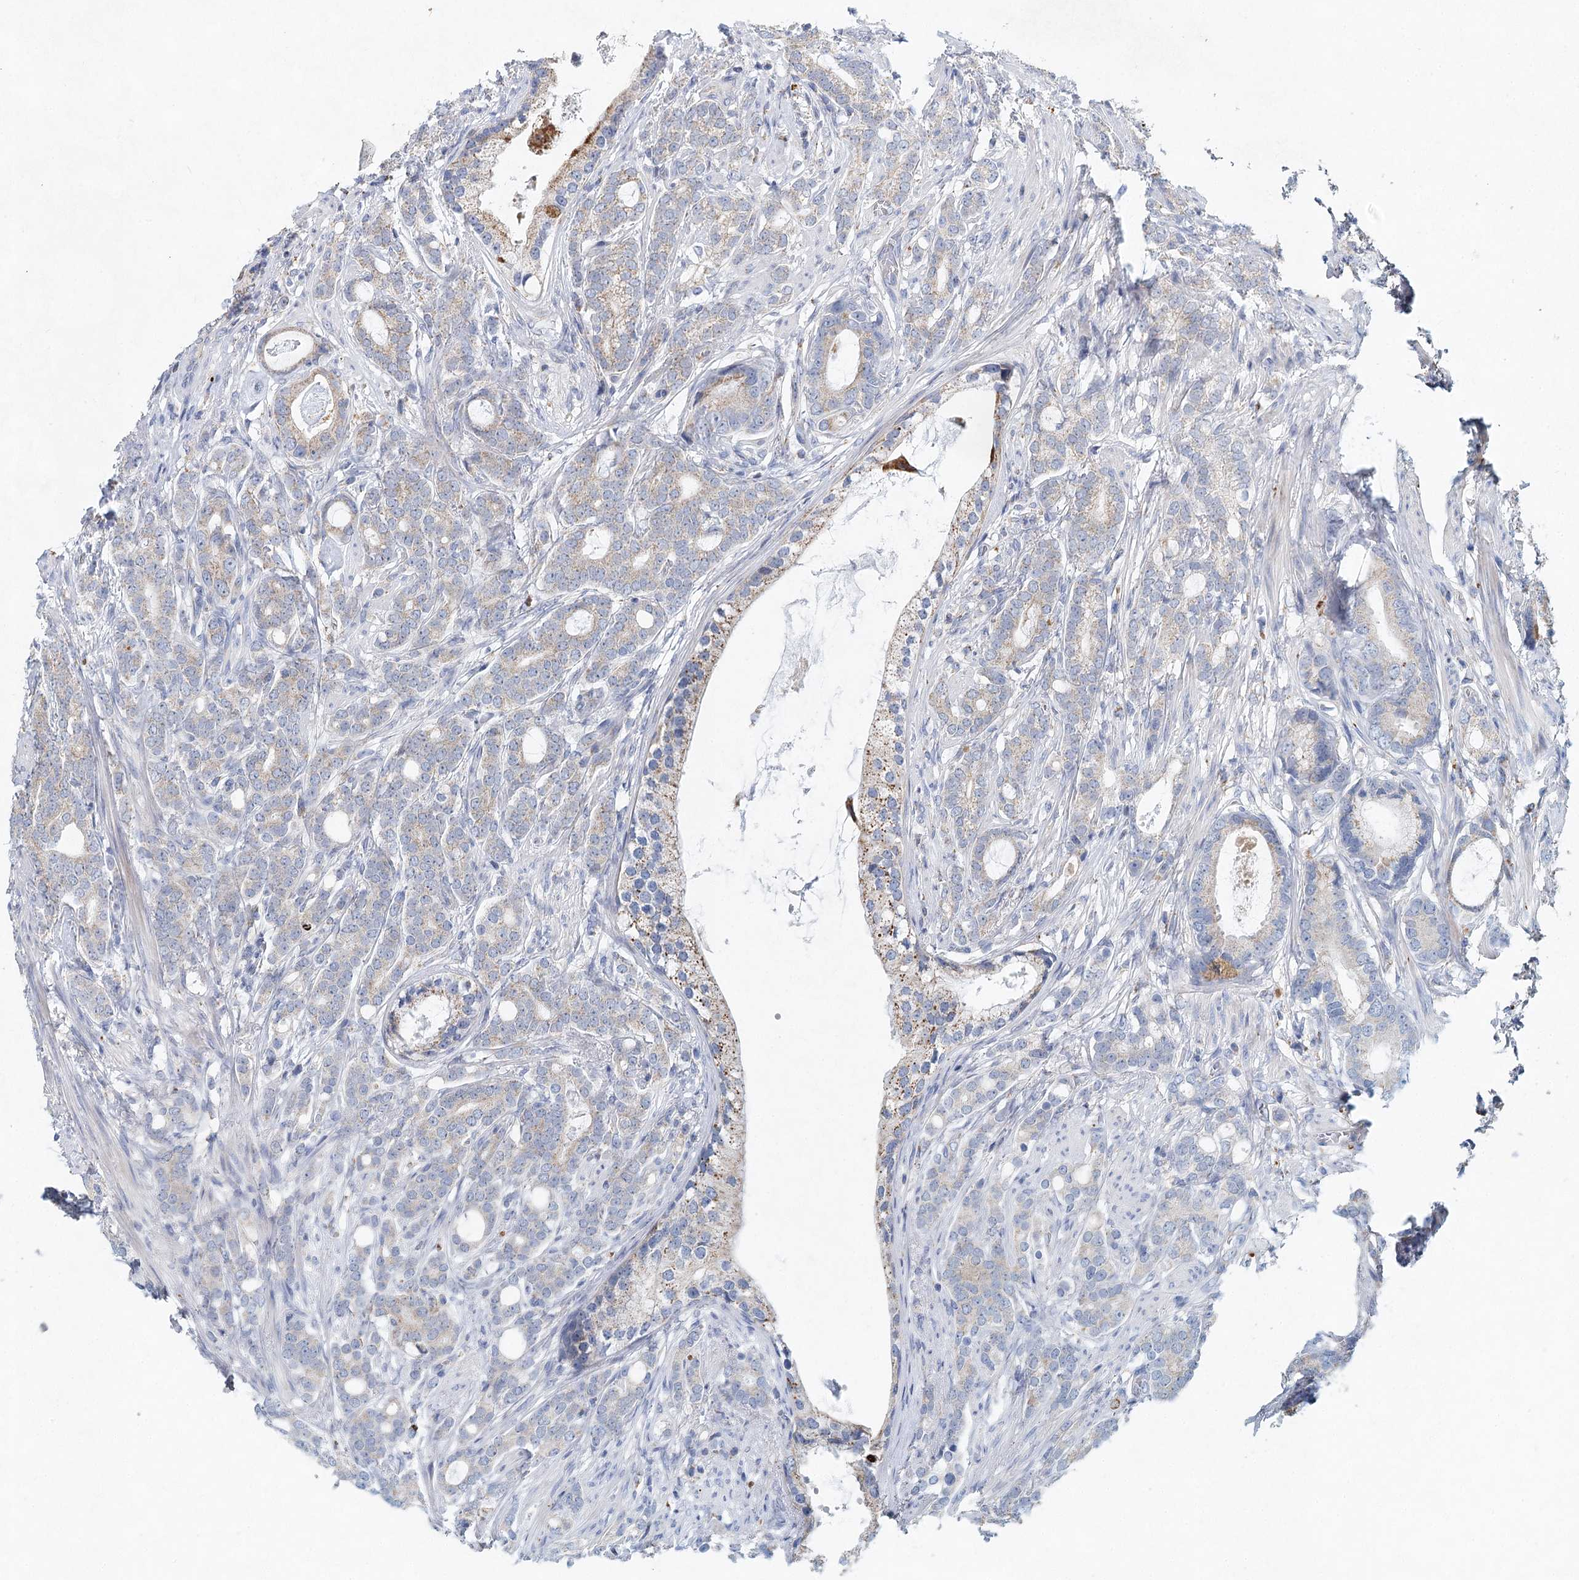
{"staining": {"intensity": "weak", "quantity": "25%-75%", "location": "cytoplasmic/membranous"}, "tissue": "prostate cancer", "cell_type": "Tumor cells", "image_type": "cancer", "snomed": [{"axis": "morphology", "description": "Adenocarcinoma, Low grade"}, {"axis": "topography", "description": "Prostate"}], "caption": "Immunohistochemistry (IHC) of human prostate cancer demonstrates low levels of weak cytoplasmic/membranous positivity in about 25%-75% of tumor cells.", "gene": "XPO6", "patient": {"sex": "male", "age": 71}}